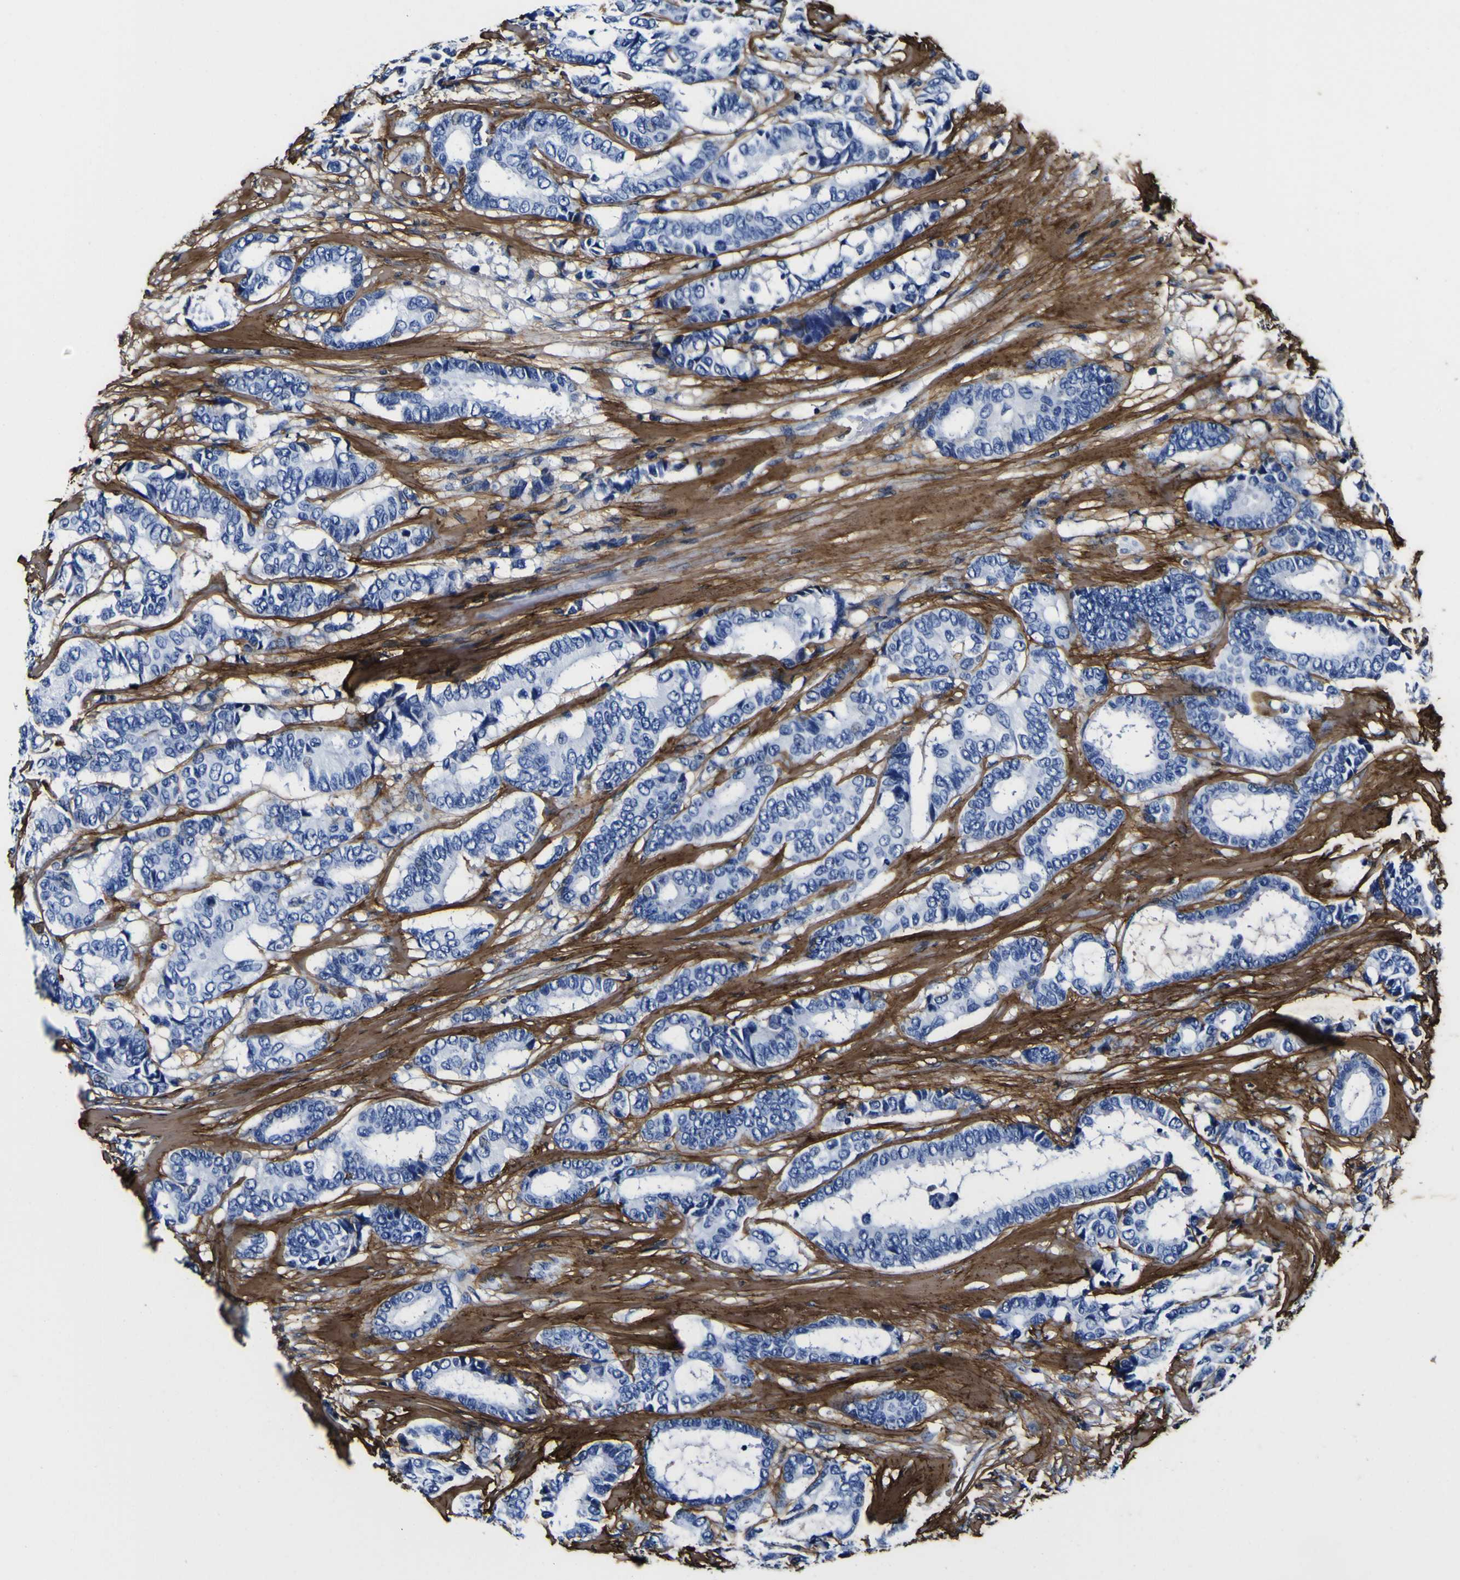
{"staining": {"intensity": "negative", "quantity": "none", "location": "none"}, "tissue": "breast cancer", "cell_type": "Tumor cells", "image_type": "cancer", "snomed": [{"axis": "morphology", "description": "Duct carcinoma"}, {"axis": "topography", "description": "Breast"}], "caption": "Immunohistochemistry (IHC) photomicrograph of neoplastic tissue: breast cancer (infiltrating ductal carcinoma) stained with DAB reveals no significant protein staining in tumor cells. (DAB IHC, high magnification).", "gene": "POSTN", "patient": {"sex": "female", "age": 87}}